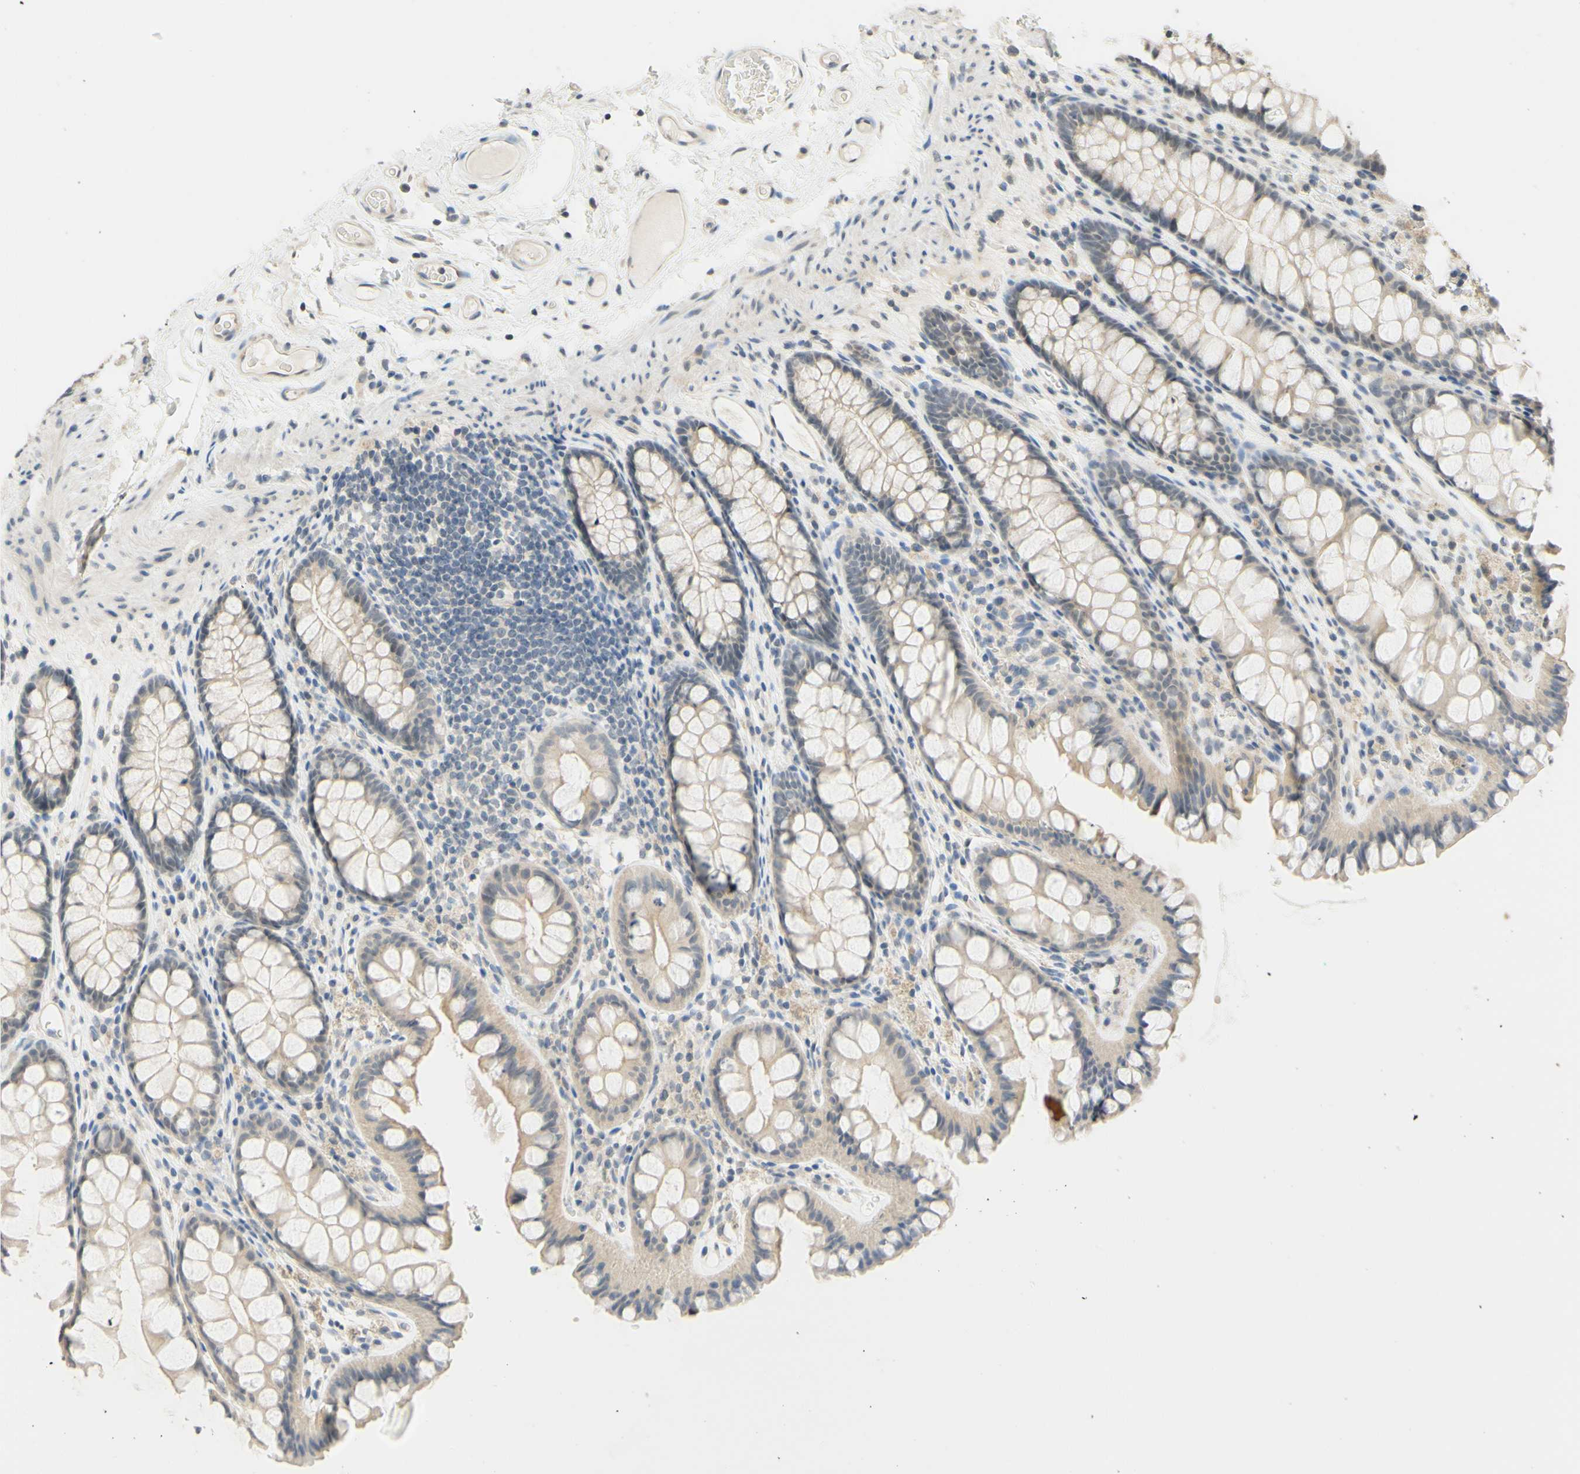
{"staining": {"intensity": "negative", "quantity": "none", "location": "none"}, "tissue": "colon", "cell_type": "Endothelial cells", "image_type": "normal", "snomed": [{"axis": "morphology", "description": "Normal tissue, NOS"}, {"axis": "topography", "description": "Colon"}], "caption": "Histopathology image shows no protein expression in endothelial cells of unremarkable colon. (DAB immunohistochemistry visualized using brightfield microscopy, high magnification).", "gene": "MAG", "patient": {"sex": "female", "age": 55}}